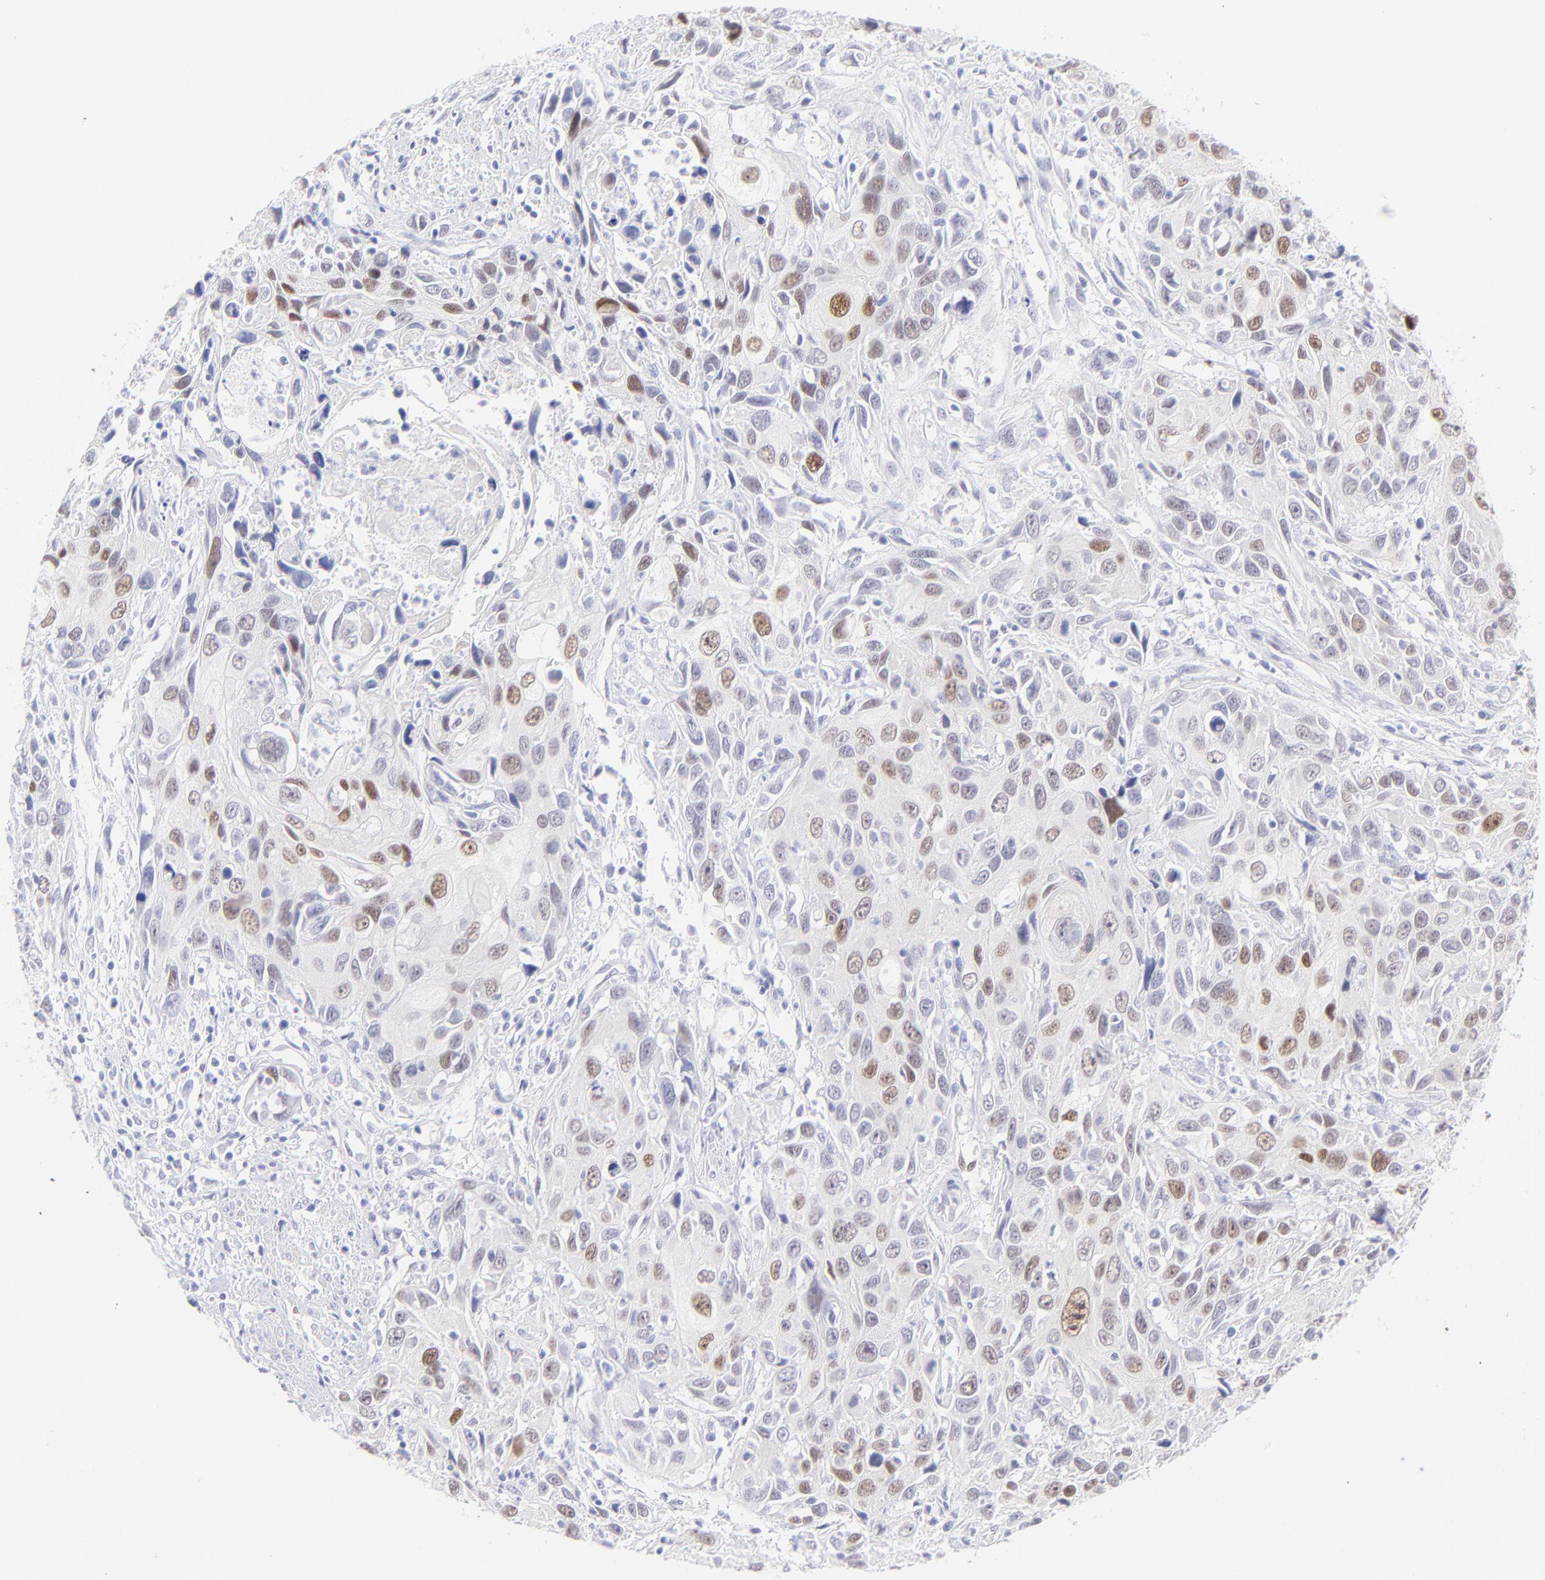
{"staining": {"intensity": "weak", "quantity": "<25%", "location": "nuclear"}, "tissue": "urothelial cancer", "cell_type": "Tumor cells", "image_type": "cancer", "snomed": [{"axis": "morphology", "description": "Urothelial carcinoma, High grade"}, {"axis": "topography", "description": "Urinary bladder"}], "caption": "Immunohistochemistry (IHC) histopathology image of neoplastic tissue: urothelial cancer stained with DAB (3,3'-diaminobenzidine) displays no significant protein staining in tumor cells.", "gene": "KLF4", "patient": {"sex": "male", "age": 71}}